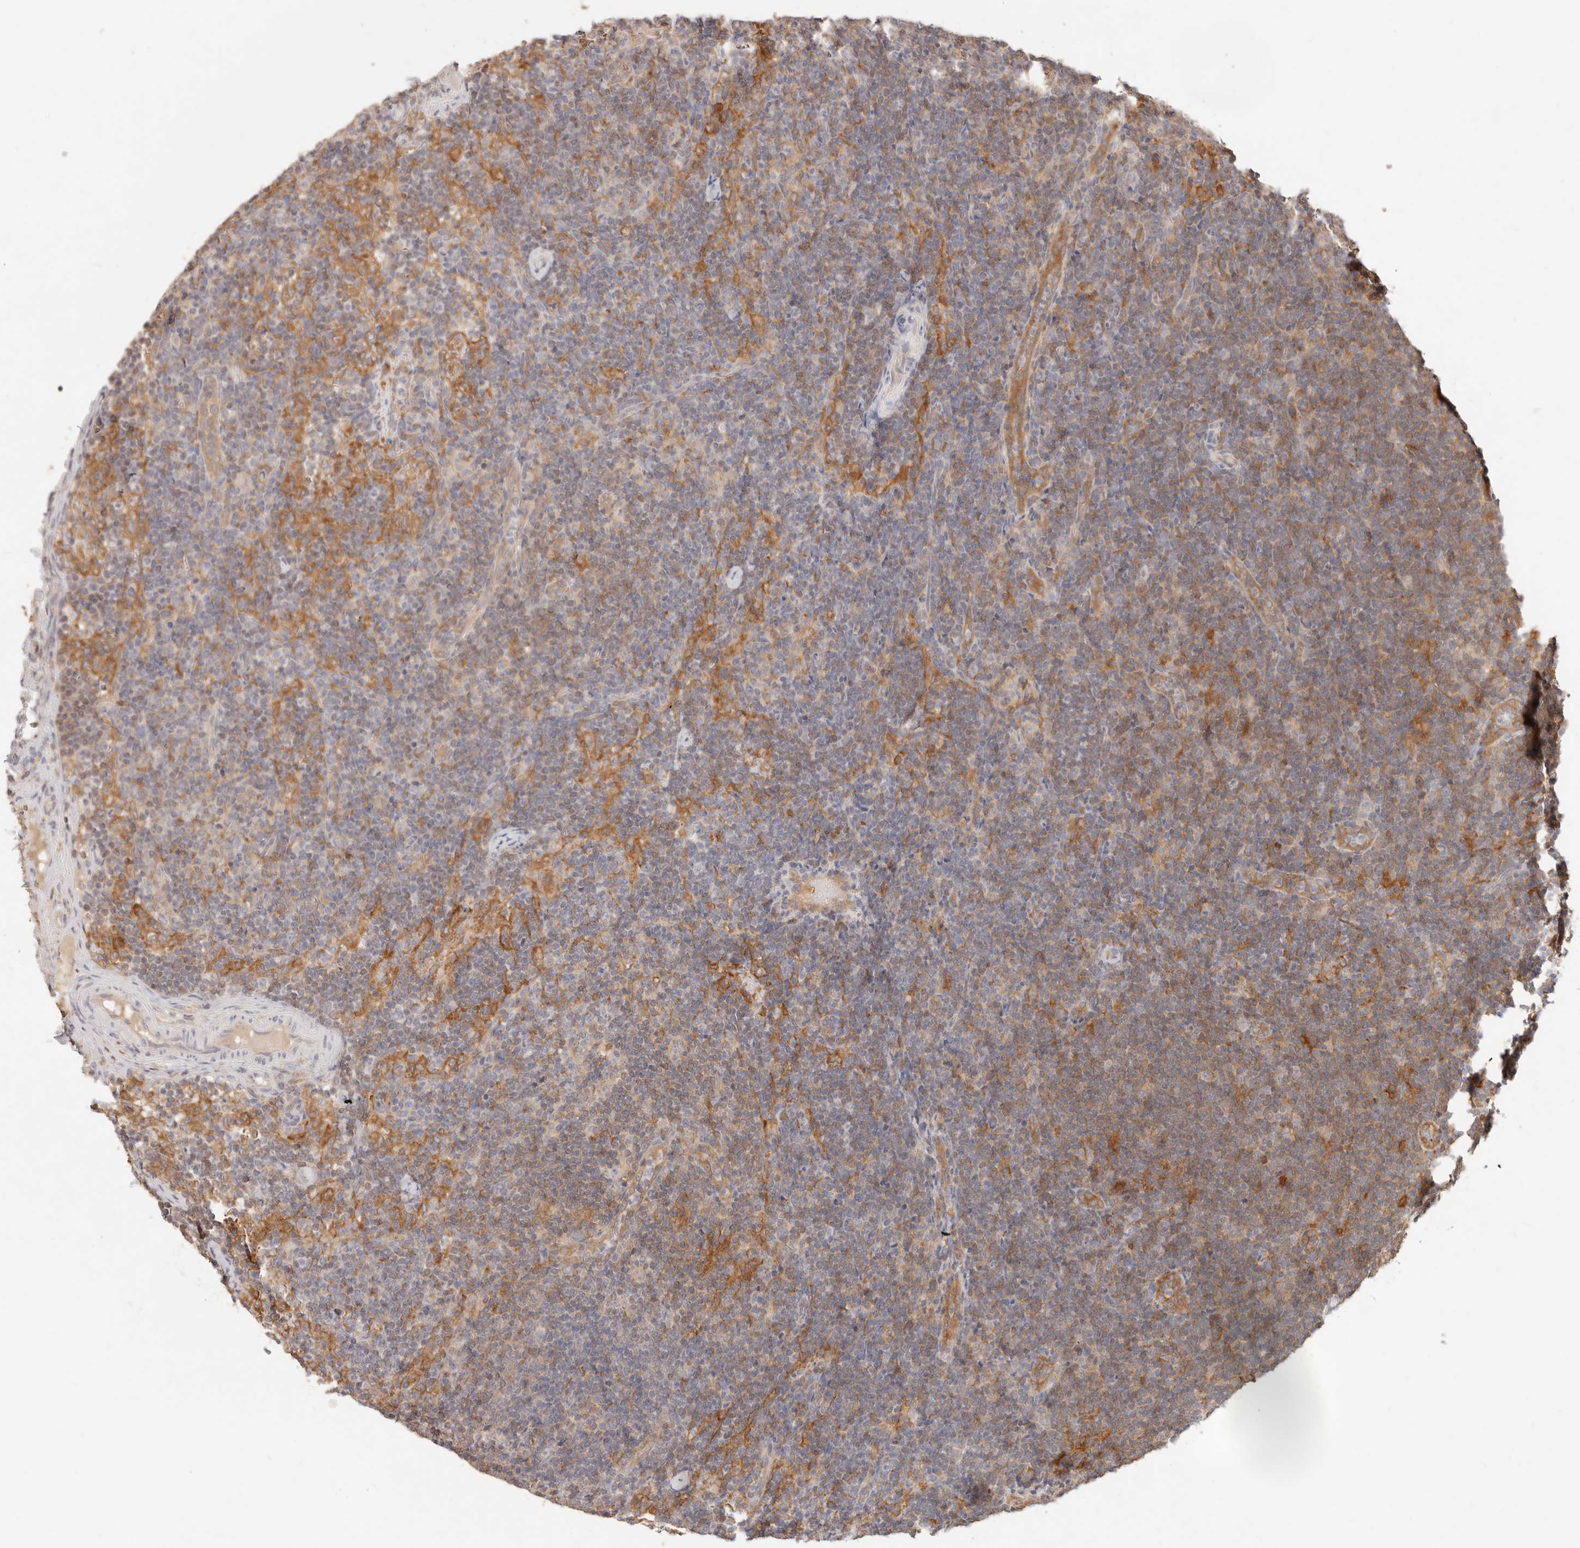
{"staining": {"intensity": "moderate", "quantity": "<25%", "location": "cytoplasmic/membranous"}, "tissue": "lymph node", "cell_type": "Germinal center cells", "image_type": "normal", "snomed": [{"axis": "morphology", "description": "Normal tissue, NOS"}, {"axis": "topography", "description": "Lymph node"}], "caption": "The photomicrograph reveals staining of normal lymph node, revealing moderate cytoplasmic/membranous protein staining (brown color) within germinal center cells.", "gene": "NECAP2", "patient": {"sex": "female", "age": 22}}